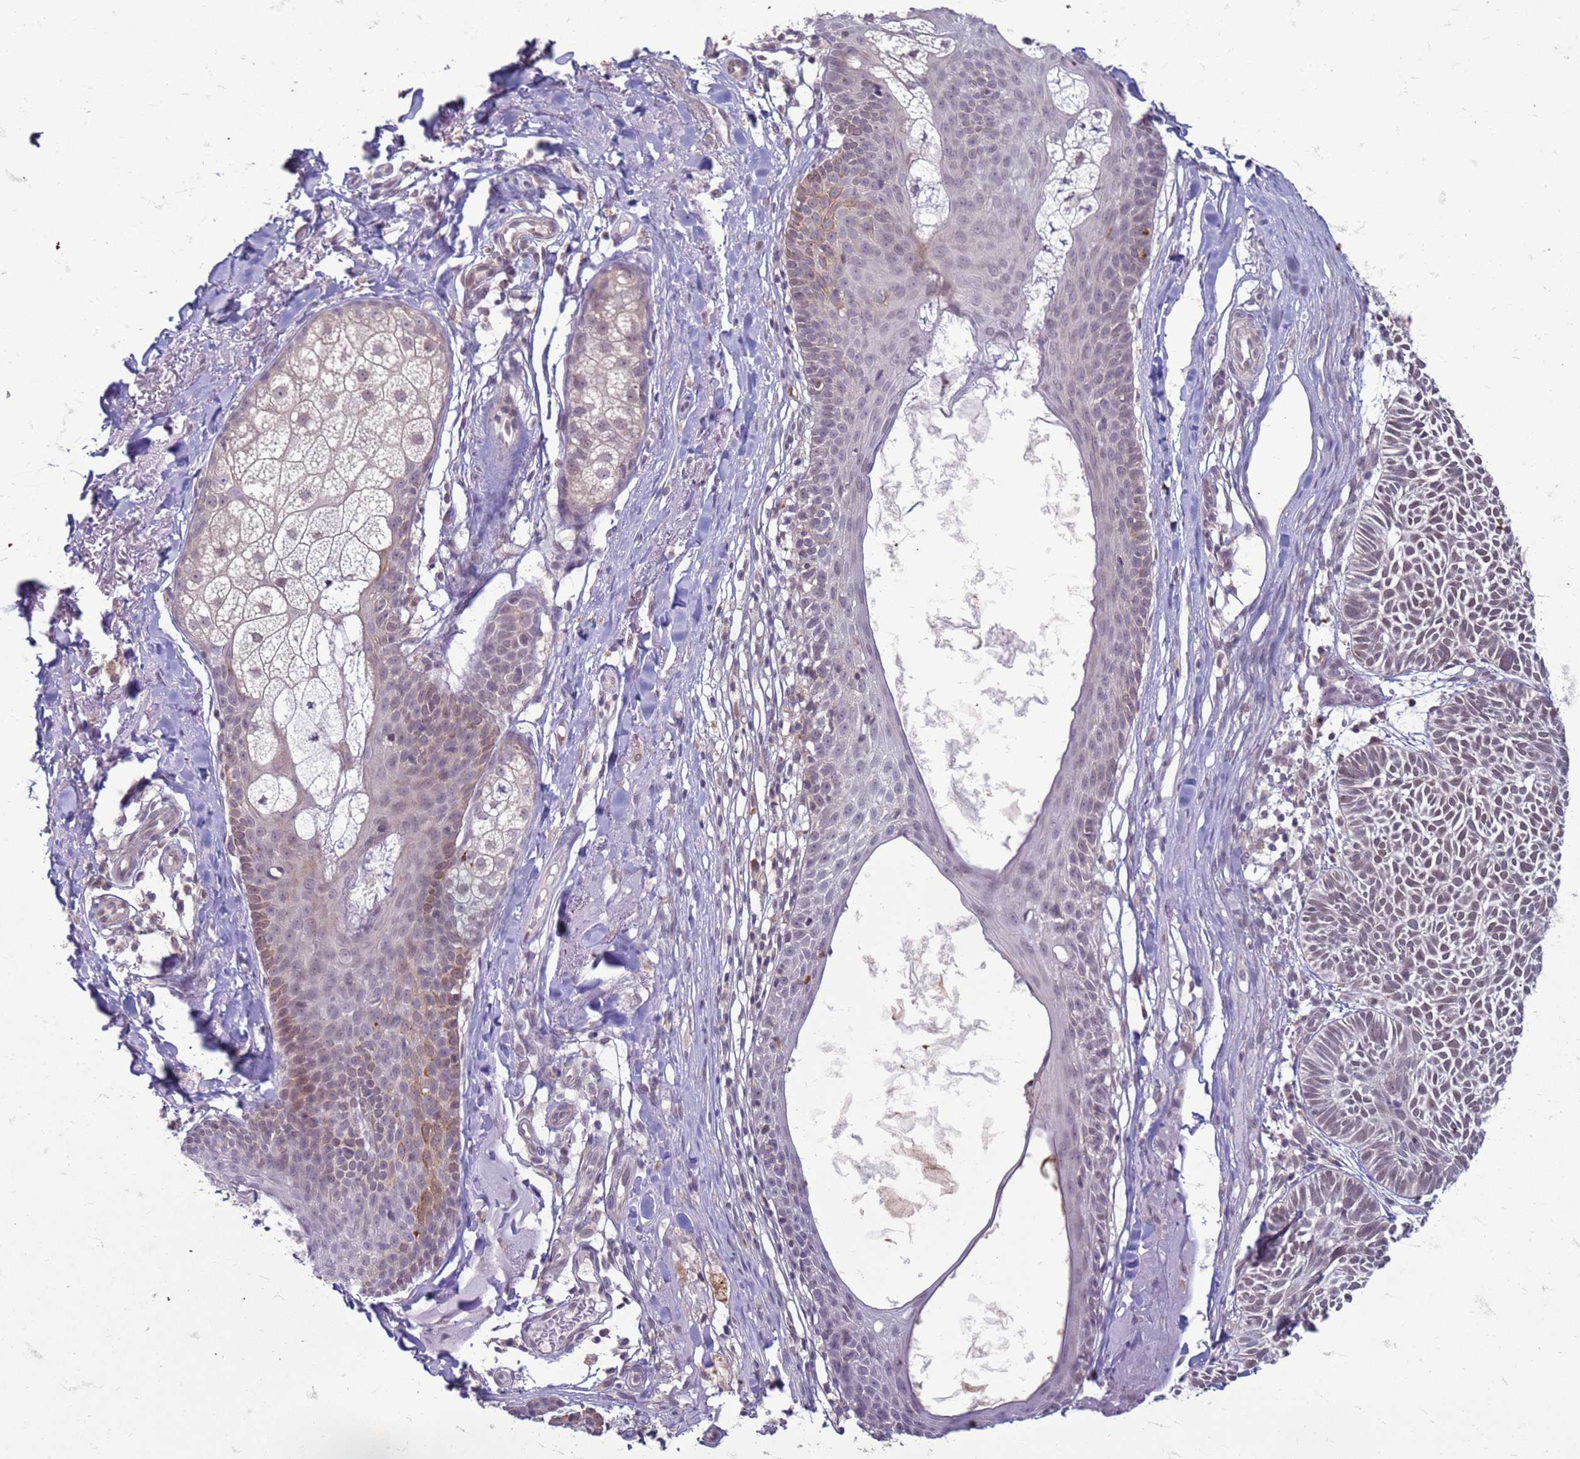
{"staining": {"intensity": "weak", "quantity": "25%-75%", "location": "nuclear"}, "tissue": "skin cancer", "cell_type": "Tumor cells", "image_type": "cancer", "snomed": [{"axis": "morphology", "description": "Basal cell carcinoma"}, {"axis": "topography", "description": "Skin"}], "caption": "Protein expression analysis of human basal cell carcinoma (skin) reveals weak nuclear expression in approximately 25%-75% of tumor cells. (brown staining indicates protein expression, while blue staining denotes nuclei).", "gene": "SLC15A3", "patient": {"sex": "male", "age": 69}}